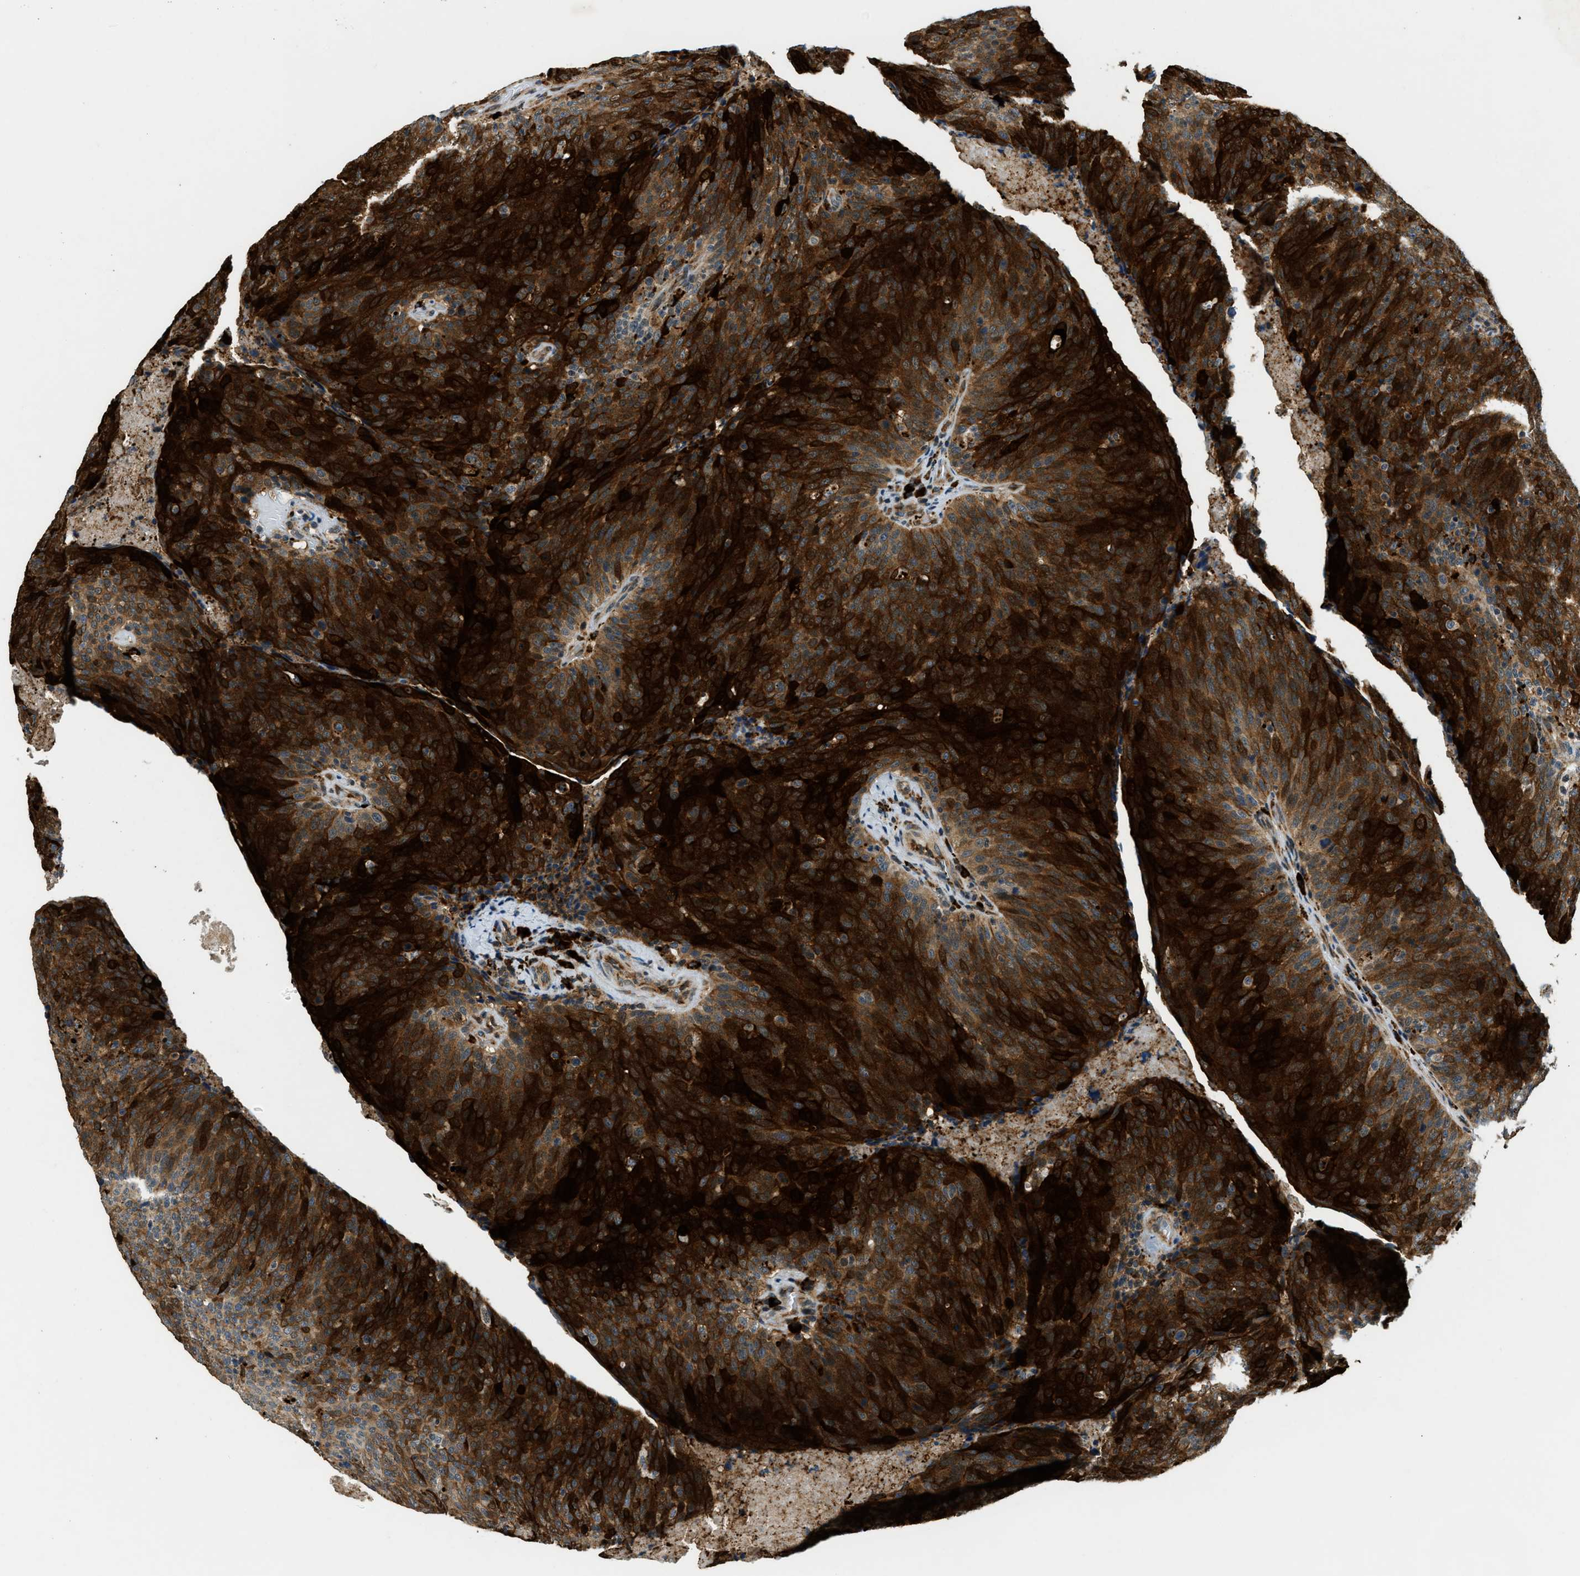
{"staining": {"intensity": "strong", "quantity": ">75%", "location": "cytoplasmic/membranous"}, "tissue": "head and neck cancer", "cell_type": "Tumor cells", "image_type": "cancer", "snomed": [{"axis": "morphology", "description": "Squamous cell carcinoma, NOS"}, {"axis": "morphology", "description": "Squamous cell carcinoma, metastatic, NOS"}, {"axis": "topography", "description": "Lymph node"}, {"axis": "topography", "description": "Head-Neck"}], "caption": "Immunohistochemical staining of human head and neck metastatic squamous cell carcinoma demonstrates high levels of strong cytoplasmic/membranous protein expression in approximately >75% of tumor cells. The staining was performed using DAB (3,3'-diaminobenzidine), with brown indicating positive protein expression. Nuclei are stained blue with hematoxylin.", "gene": "HERC2", "patient": {"sex": "male", "age": 62}}